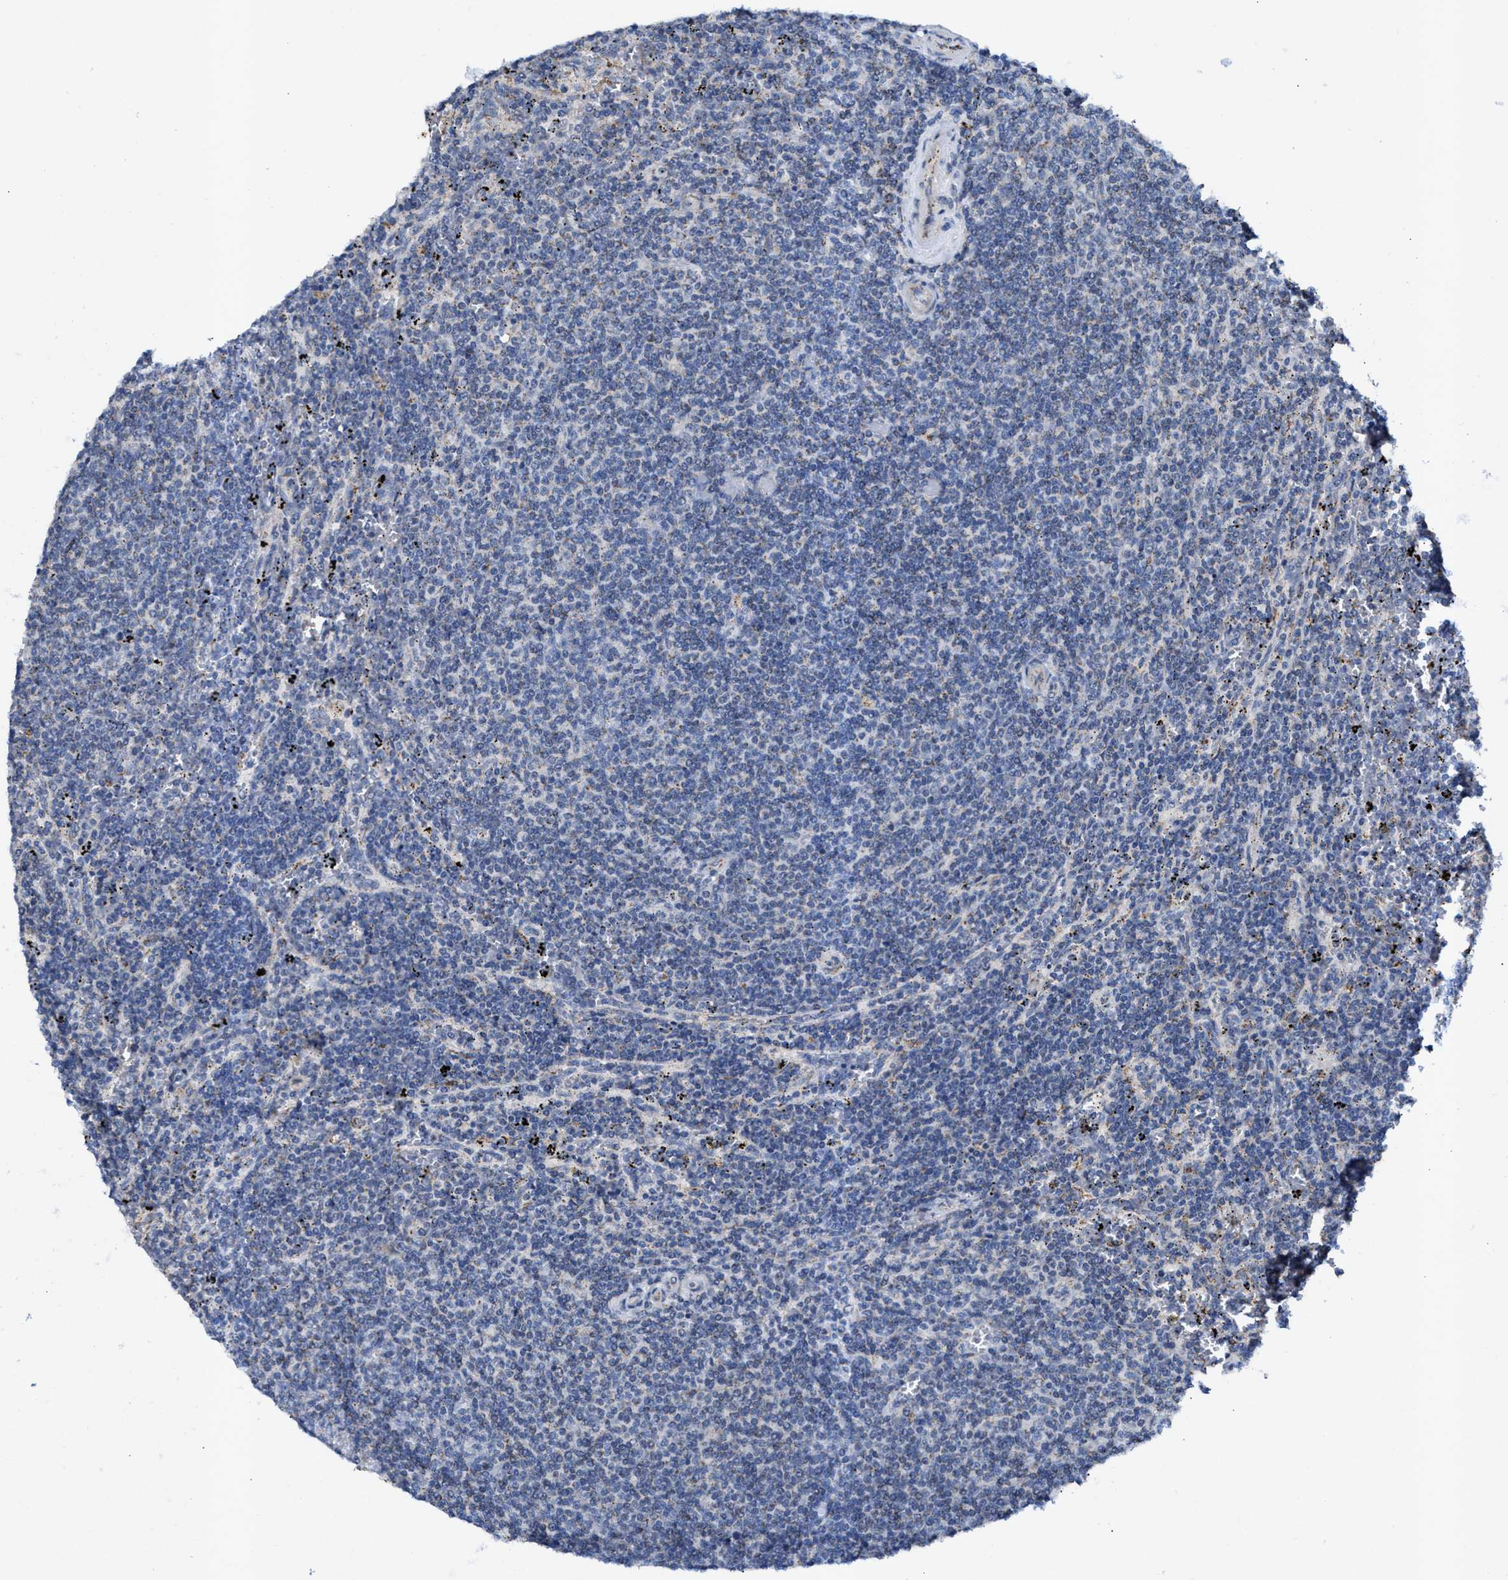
{"staining": {"intensity": "negative", "quantity": "none", "location": "none"}, "tissue": "lymphoma", "cell_type": "Tumor cells", "image_type": "cancer", "snomed": [{"axis": "morphology", "description": "Malignant lymphoma, non-Hodgkin's type, Low grade"}, {"axis": "topography", "description": "Spleen"}], "caption": "Photomicrograph shows no significant protein expression in tumor cells of lymphoma.", "gene": "JAG1", "patient": {"sex": "female", "age": 50}}